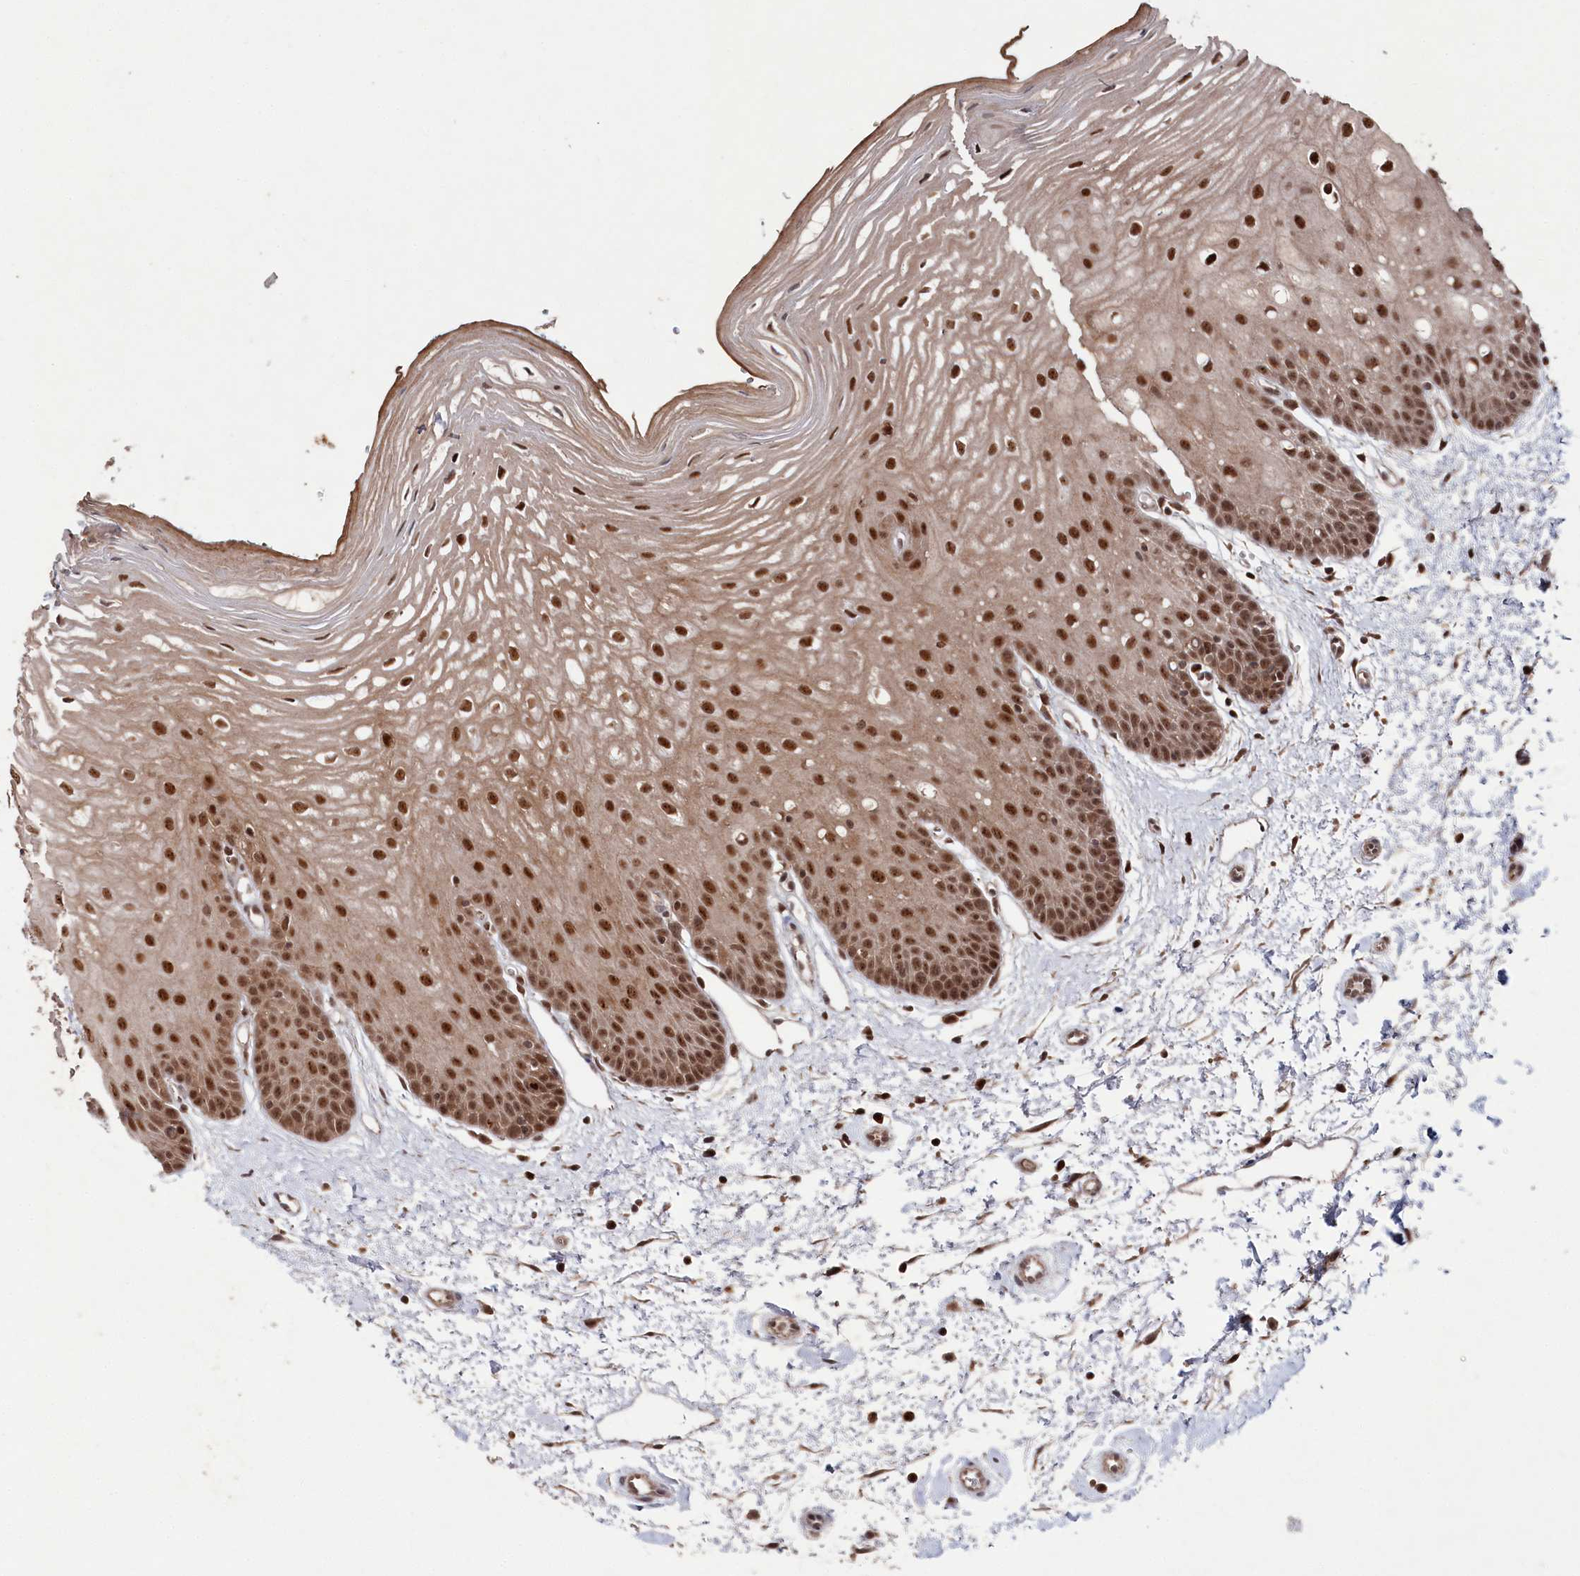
{"staining": {"intensity": "strong", "quantity": ">75%", "location": "nuclear"}, "tissue": "oral mucosa", "cell_type": "Squamous epithelial cells", "image_type": "normal", "snomed": [{"axis": "morphology", "description": "Normal tissue, NOS"}, {"axis": "topography", "description": "Oral tissue"}, {"axis": "topography", "description": "Tounge, NOS"}], "caption": "A brown stain shows strong nuclear staining of a protein in squamous epithelial cells of normal human oral mucosa.", "gene": "BORCS7", "patient": {"sex": "female", "age": 73}}